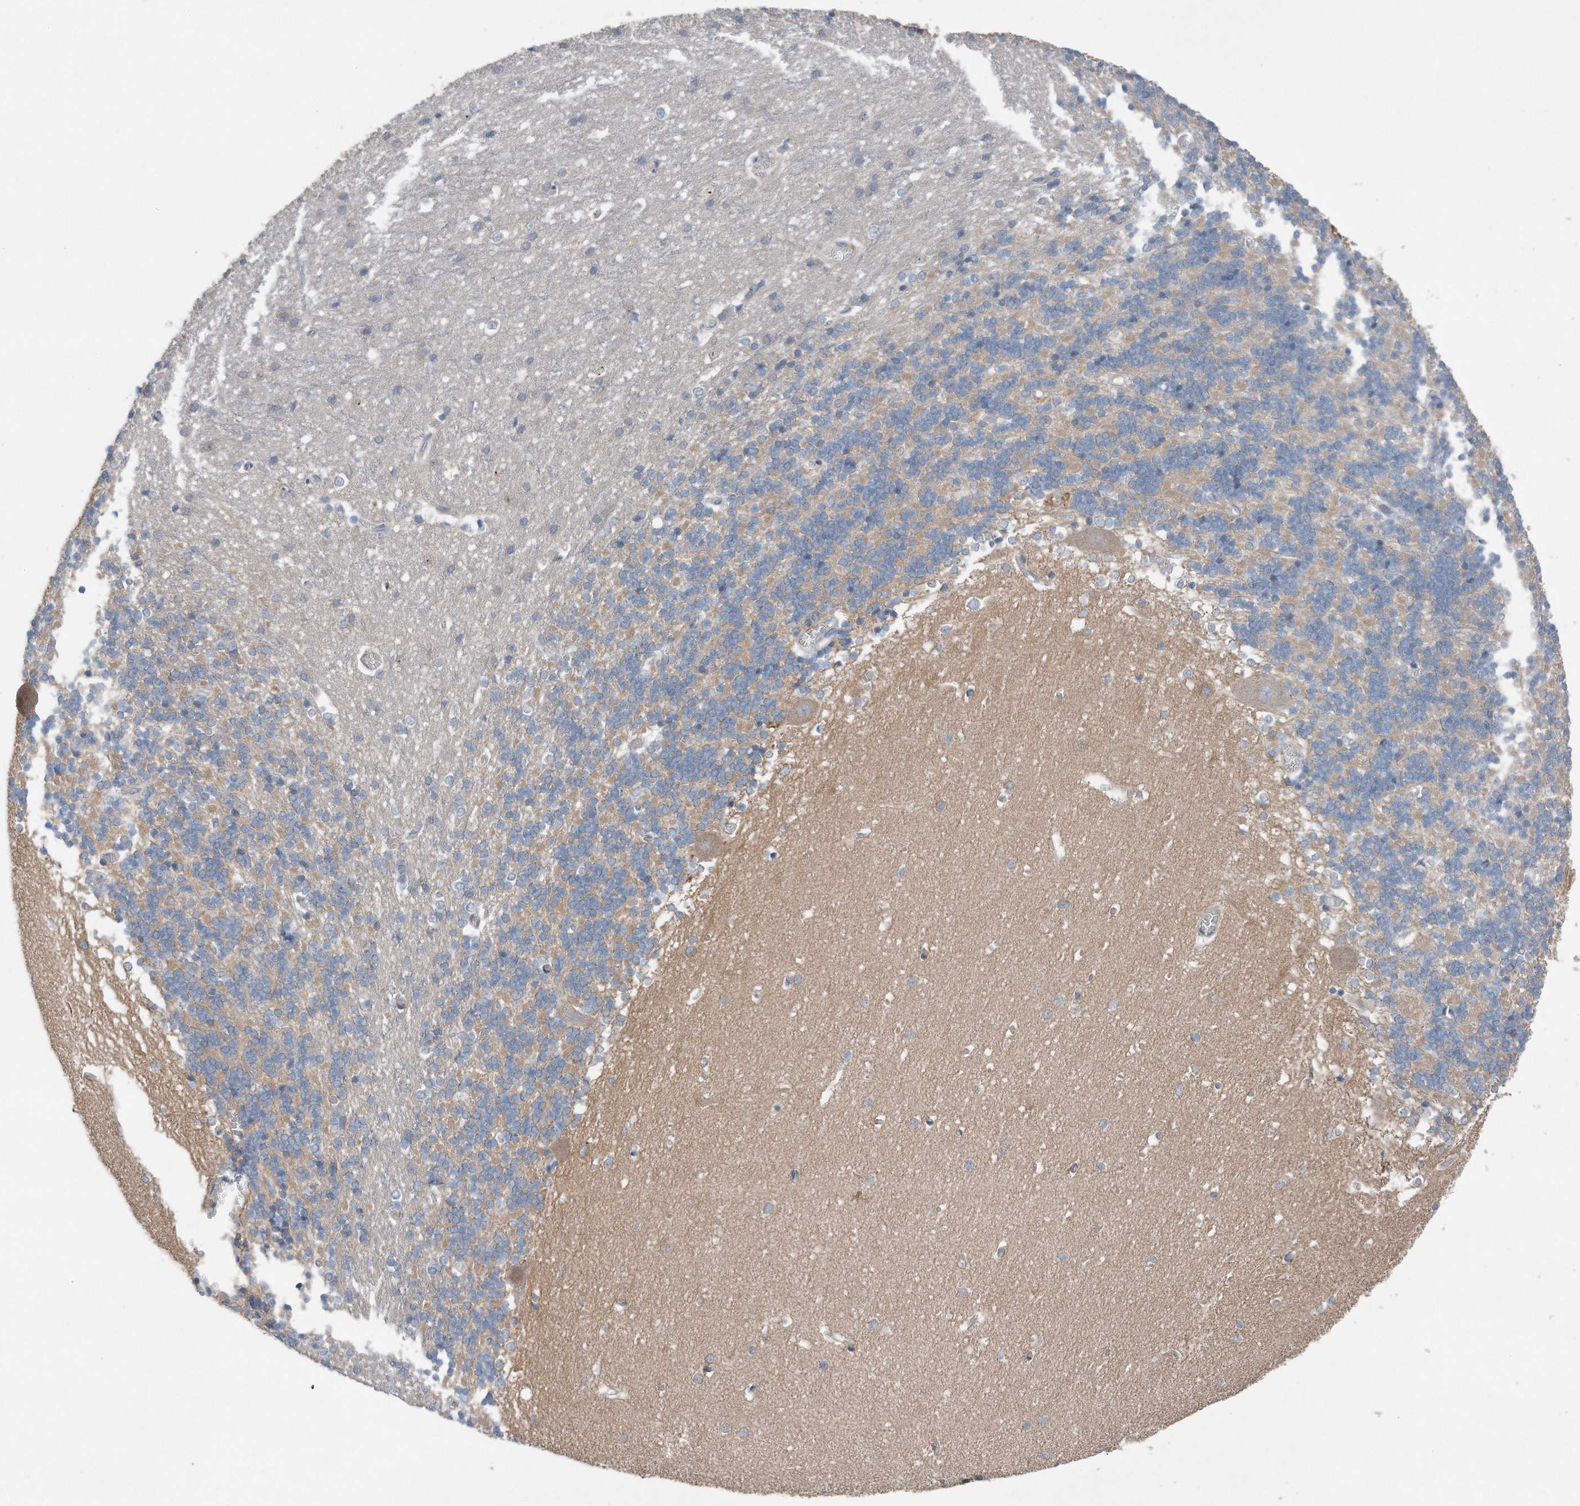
{"staining": {"intensity": "negative", "quantity": "none", "location": "none"}, "tissue": "cerebellum", "cell_type": "Cells in granular layer", "image_type": "normal", "snomed": [{"axis": "morphology", "description": "Normal tissue, NOS"}, {"axis": "topography", "description": "Cerebellum"}], "caption": "Immunohistochemistry of benign human cerebellum exhibits no positivity in cells in granular layer. (DAB IHC, high magnification).", "gene": "YRDC", "patient": {"sex": "male", "age": 37}}